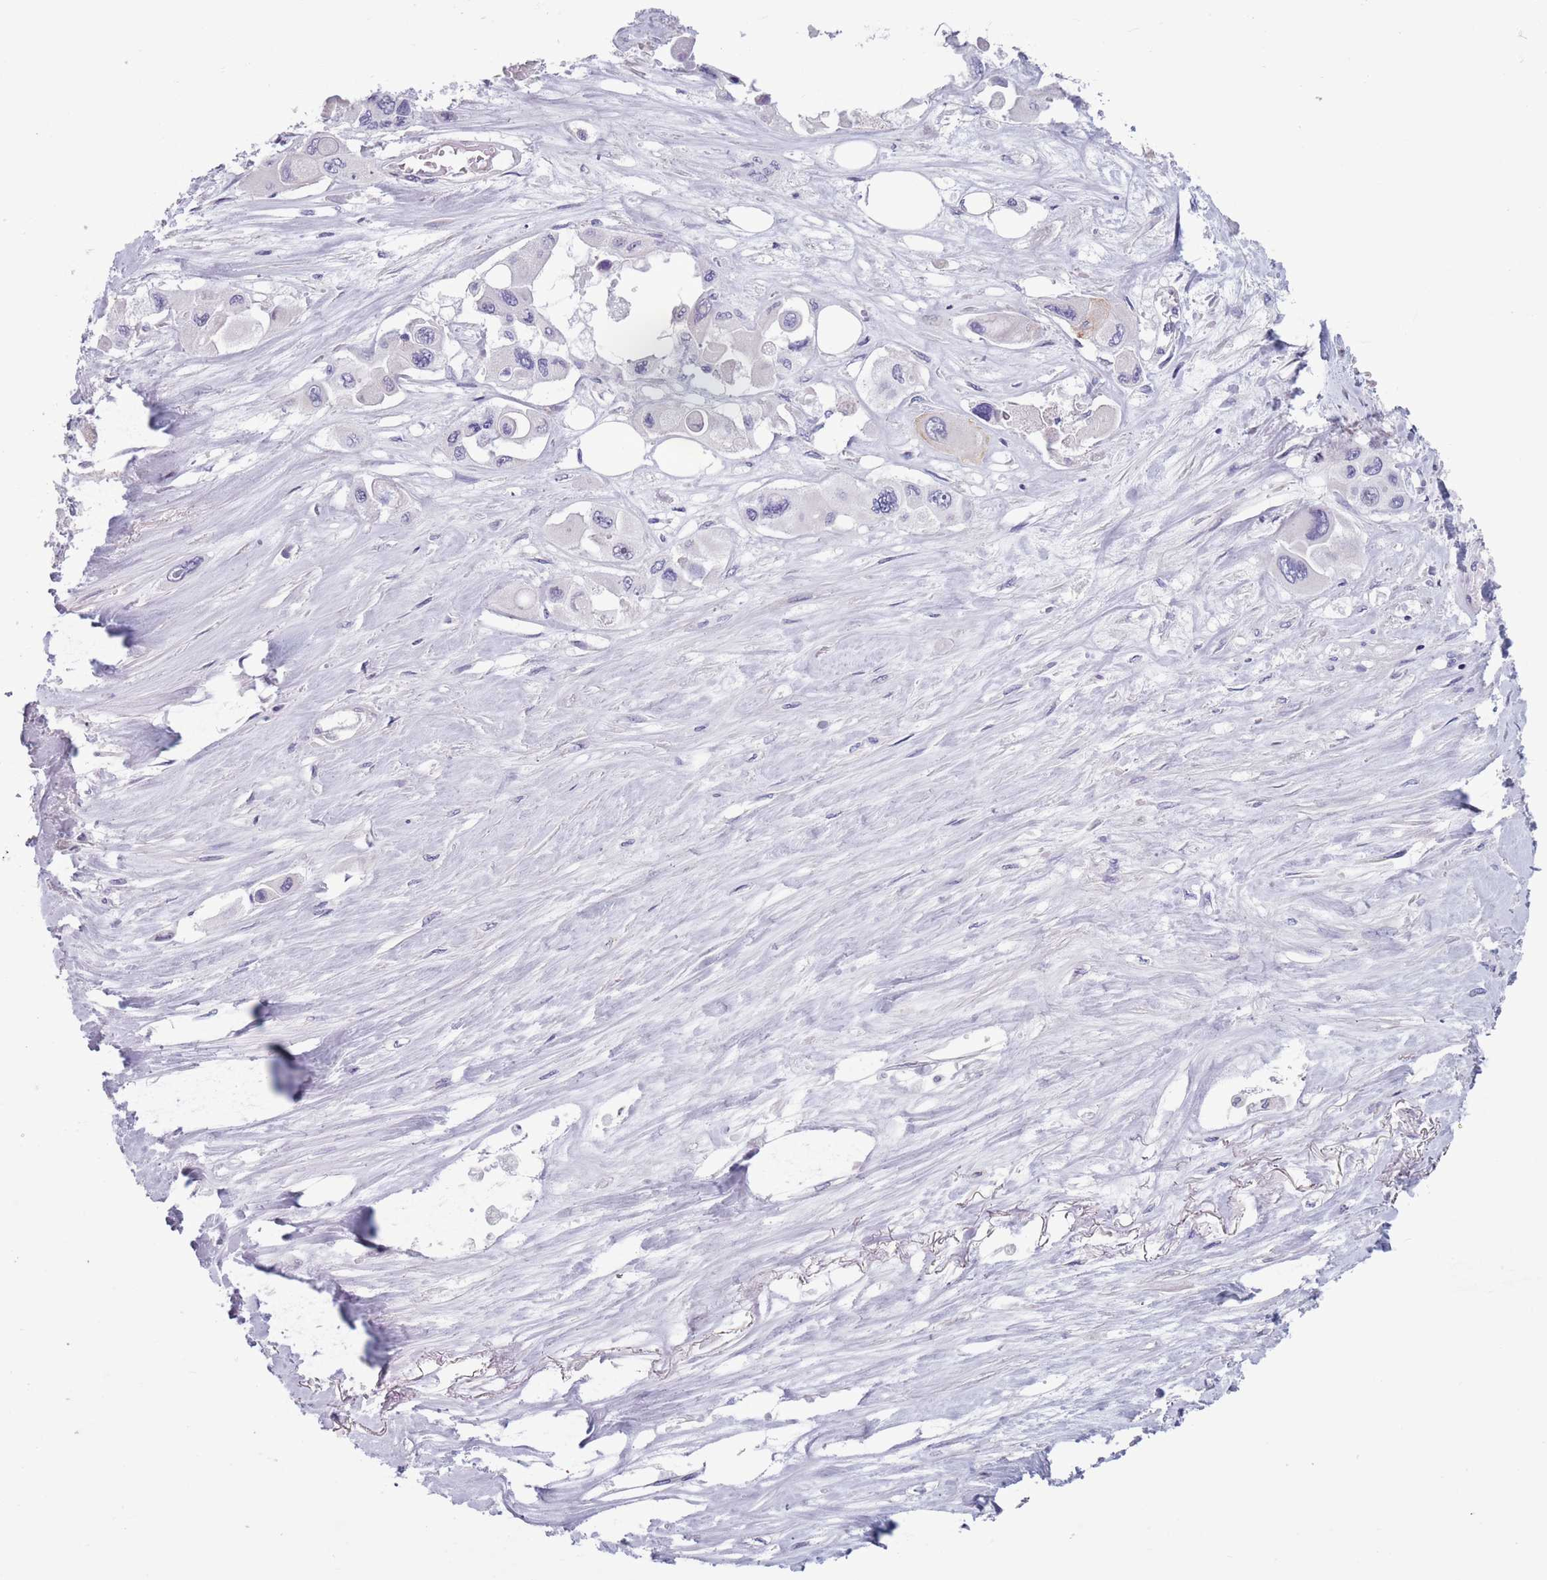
{"staining": {"intensity": "negative", "quantity": "none", "location": "none"}, "tissue": "pancreatic cancer", "cell_type": "Tumor cells", "image_type": "cancer", "snomed": [{"axis": "morphology", "description": "Adenocarcinoma, NOS"}, {"axis": "topography", "description": "Pancreas"}], "caption": "Pancreatic cancer was stained to show a protein in brown. There is no significant expression in tumor cells.", "gene": "ZKSCAN2", "patient": {"sex": "male", "age": 92}}